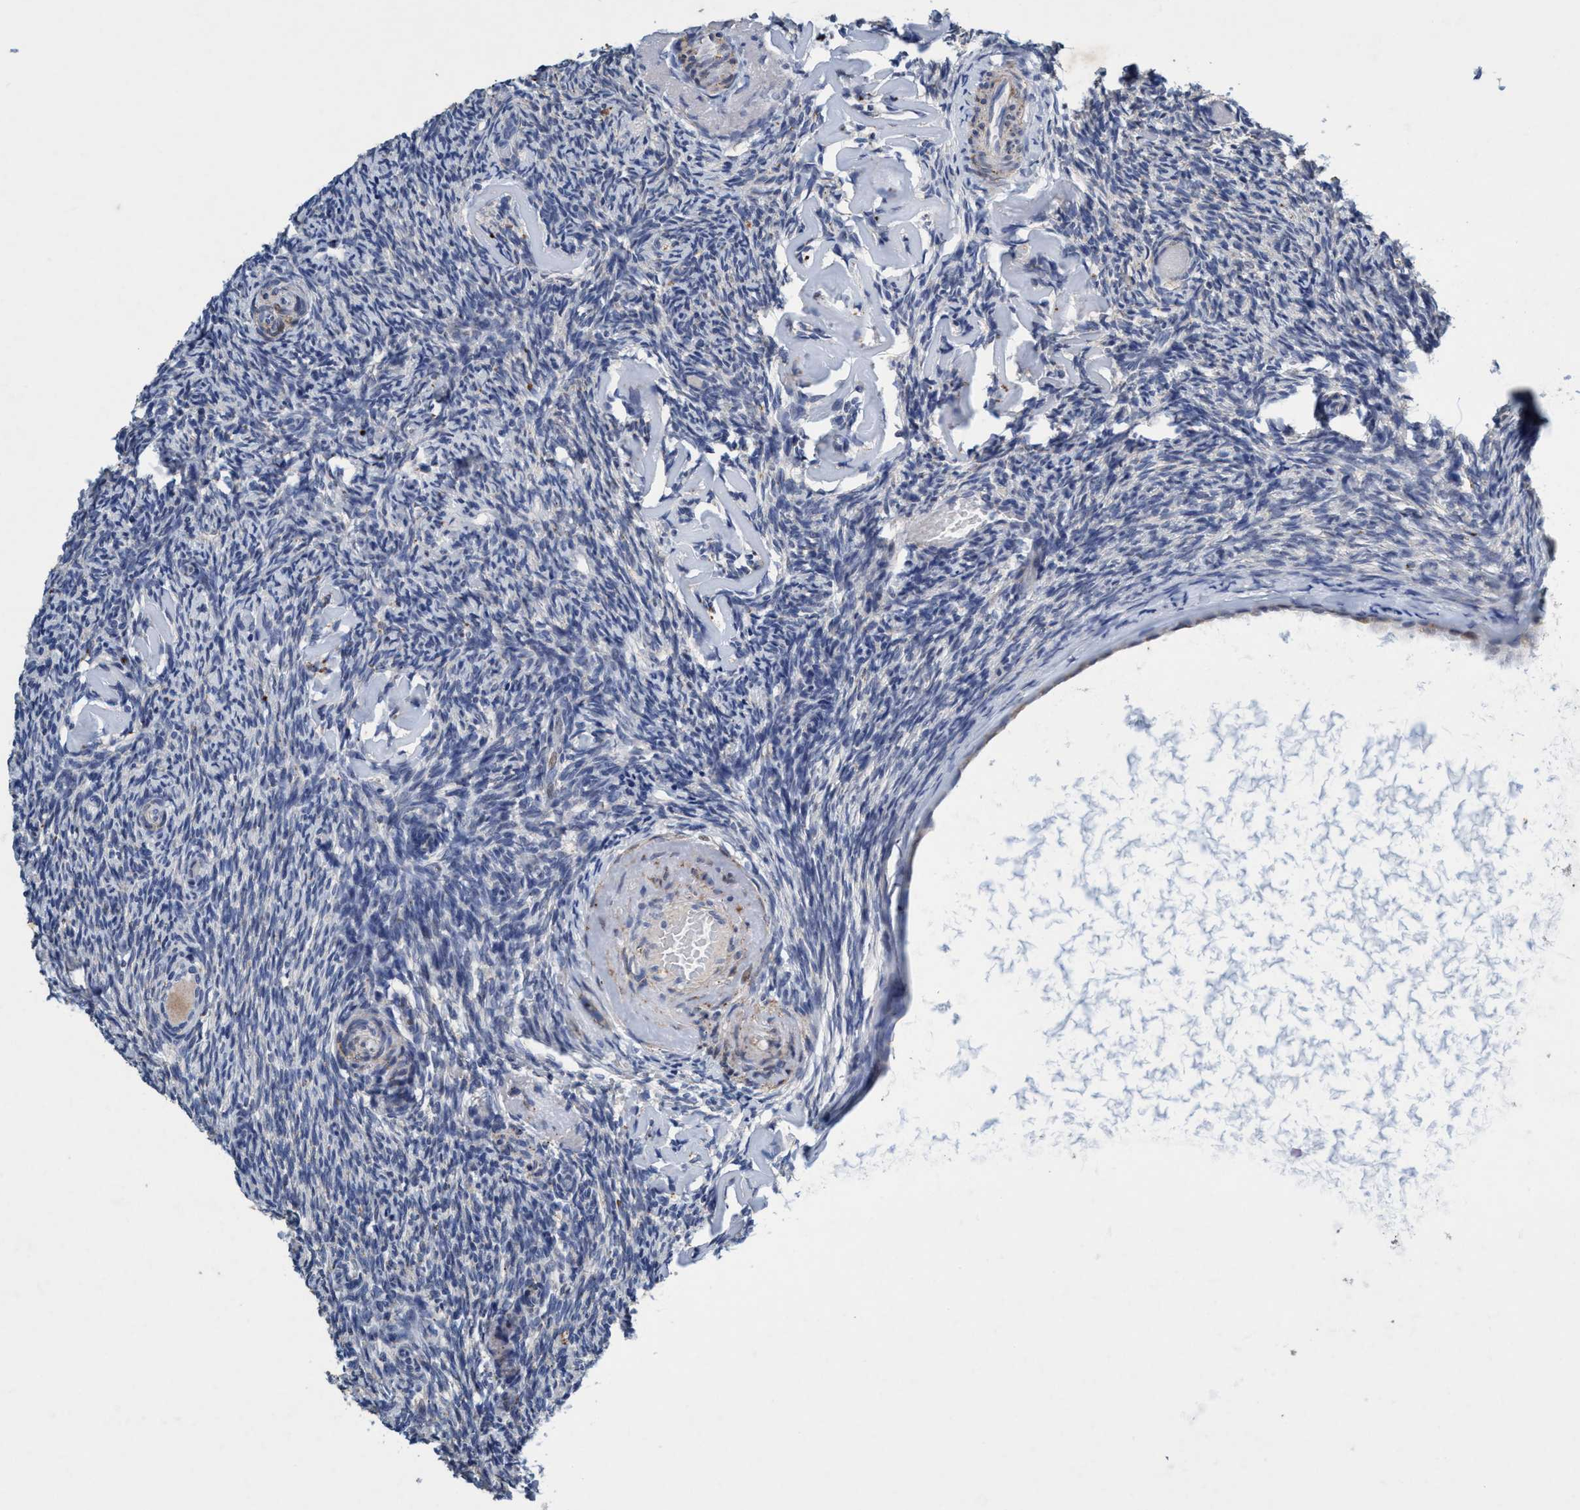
{"staining": {"intensity": "negative", "quantity": "none", "location": "none"}, "tissue": "ovary", "cell_type": "Follicle cells", "image_type": "normal", "snomed": [{"axis": "morphology", "description": "Normal tissue, NOS"}, {"axis": "topography", "description": "Ovary"}], "caption": "Immunohistochemical staining of benign ovary displays no significant staining in follicle cells. (Brightfield microscopy of DAB immunohistochemistry (IHC) at high magnification).", "gene": "GRB14", "patient": {"sex": "female", "age": 60}}